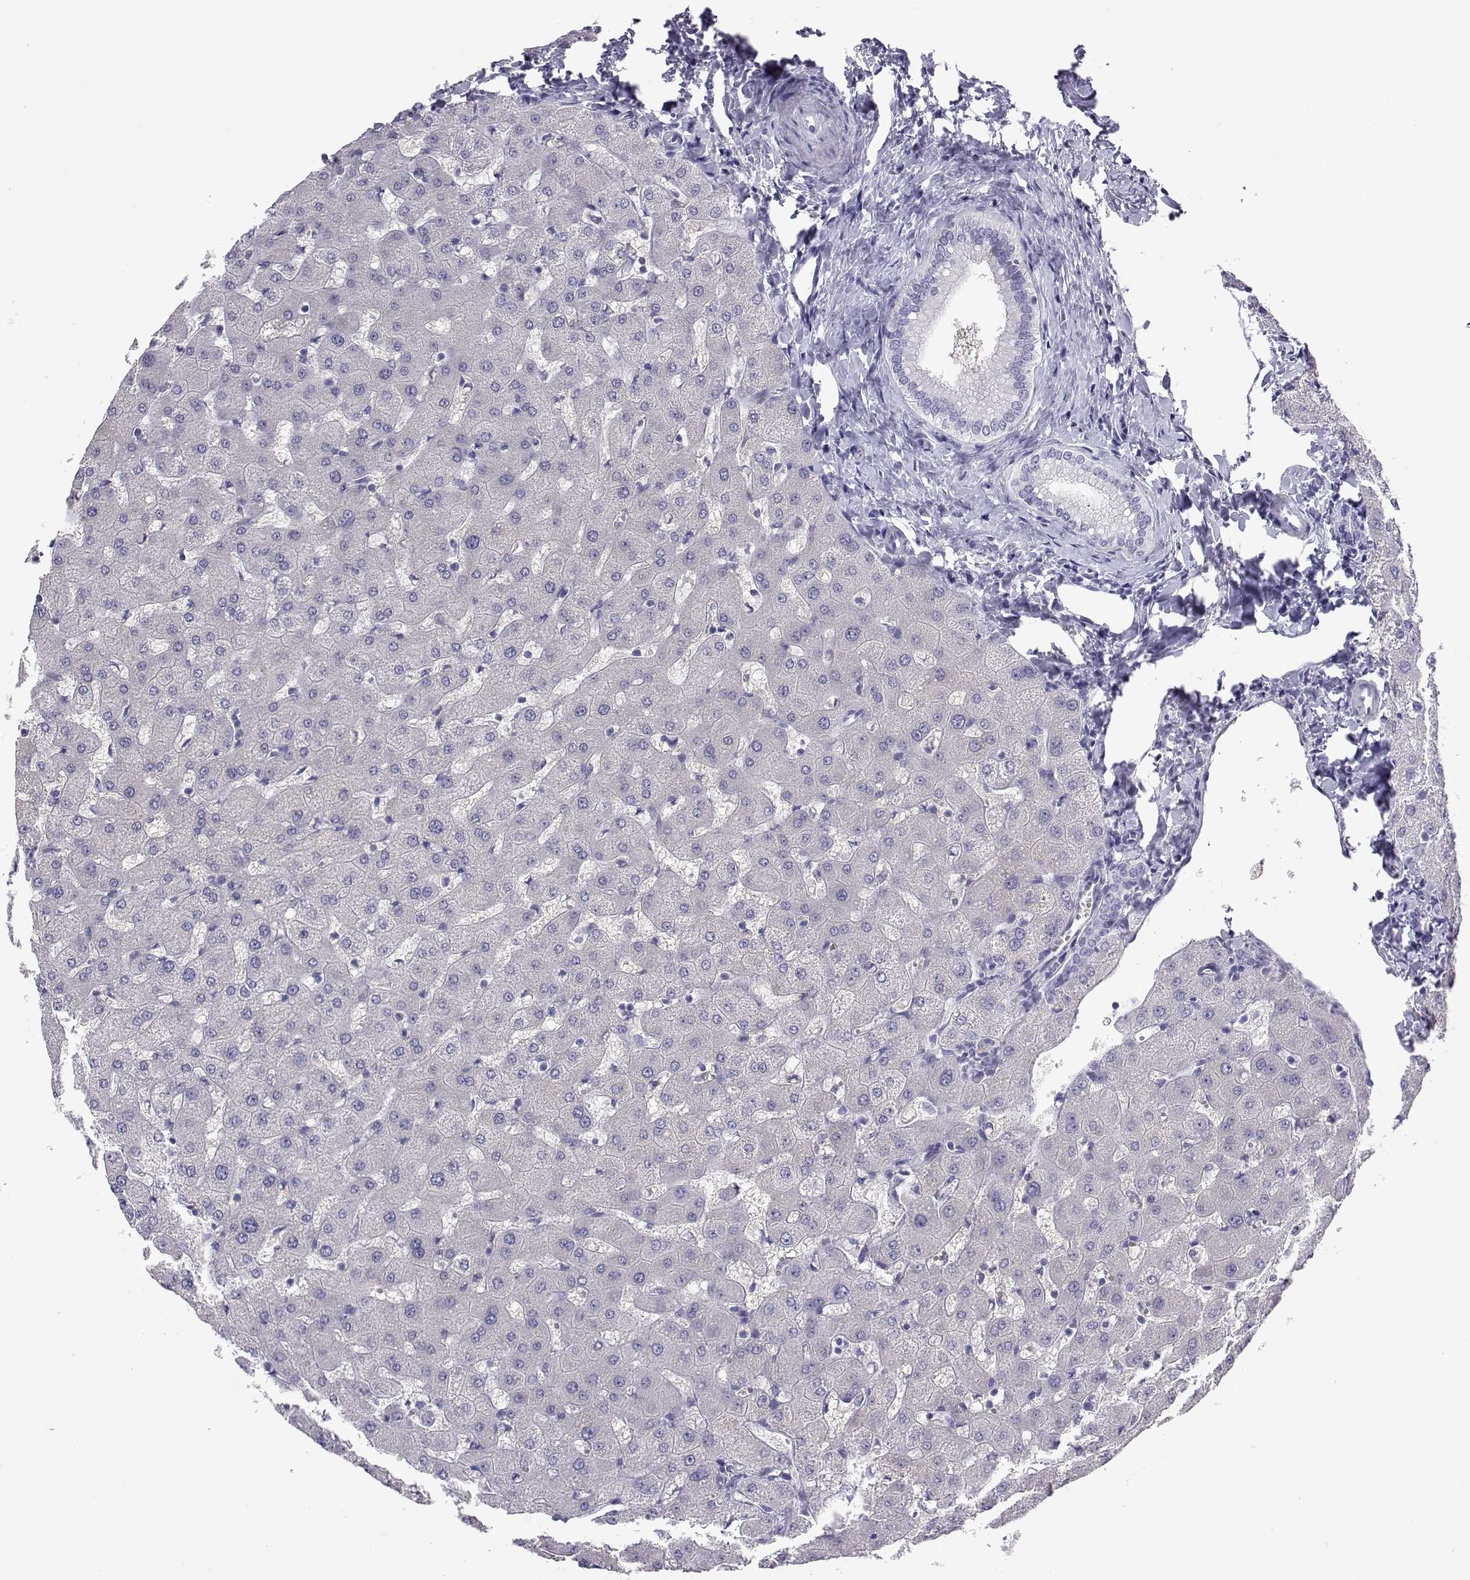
{"staining": {"intensity": "negative", "quantity": "none", "location": "none"}, "tissue": "liver", "cell_type": "Cholangiocytes", "image_type": "normal", "snomed": [{"axis": "morphology", "description": "Normal tissue, NOS"}, {"axis": "topography", "description": "Liver"}], "caption": "Immunohistochemistry of benign human liver shows no positivity in cholangiocytes.", "gene": "PLIN4", "patient": {"sex": "female", "age": 63}}